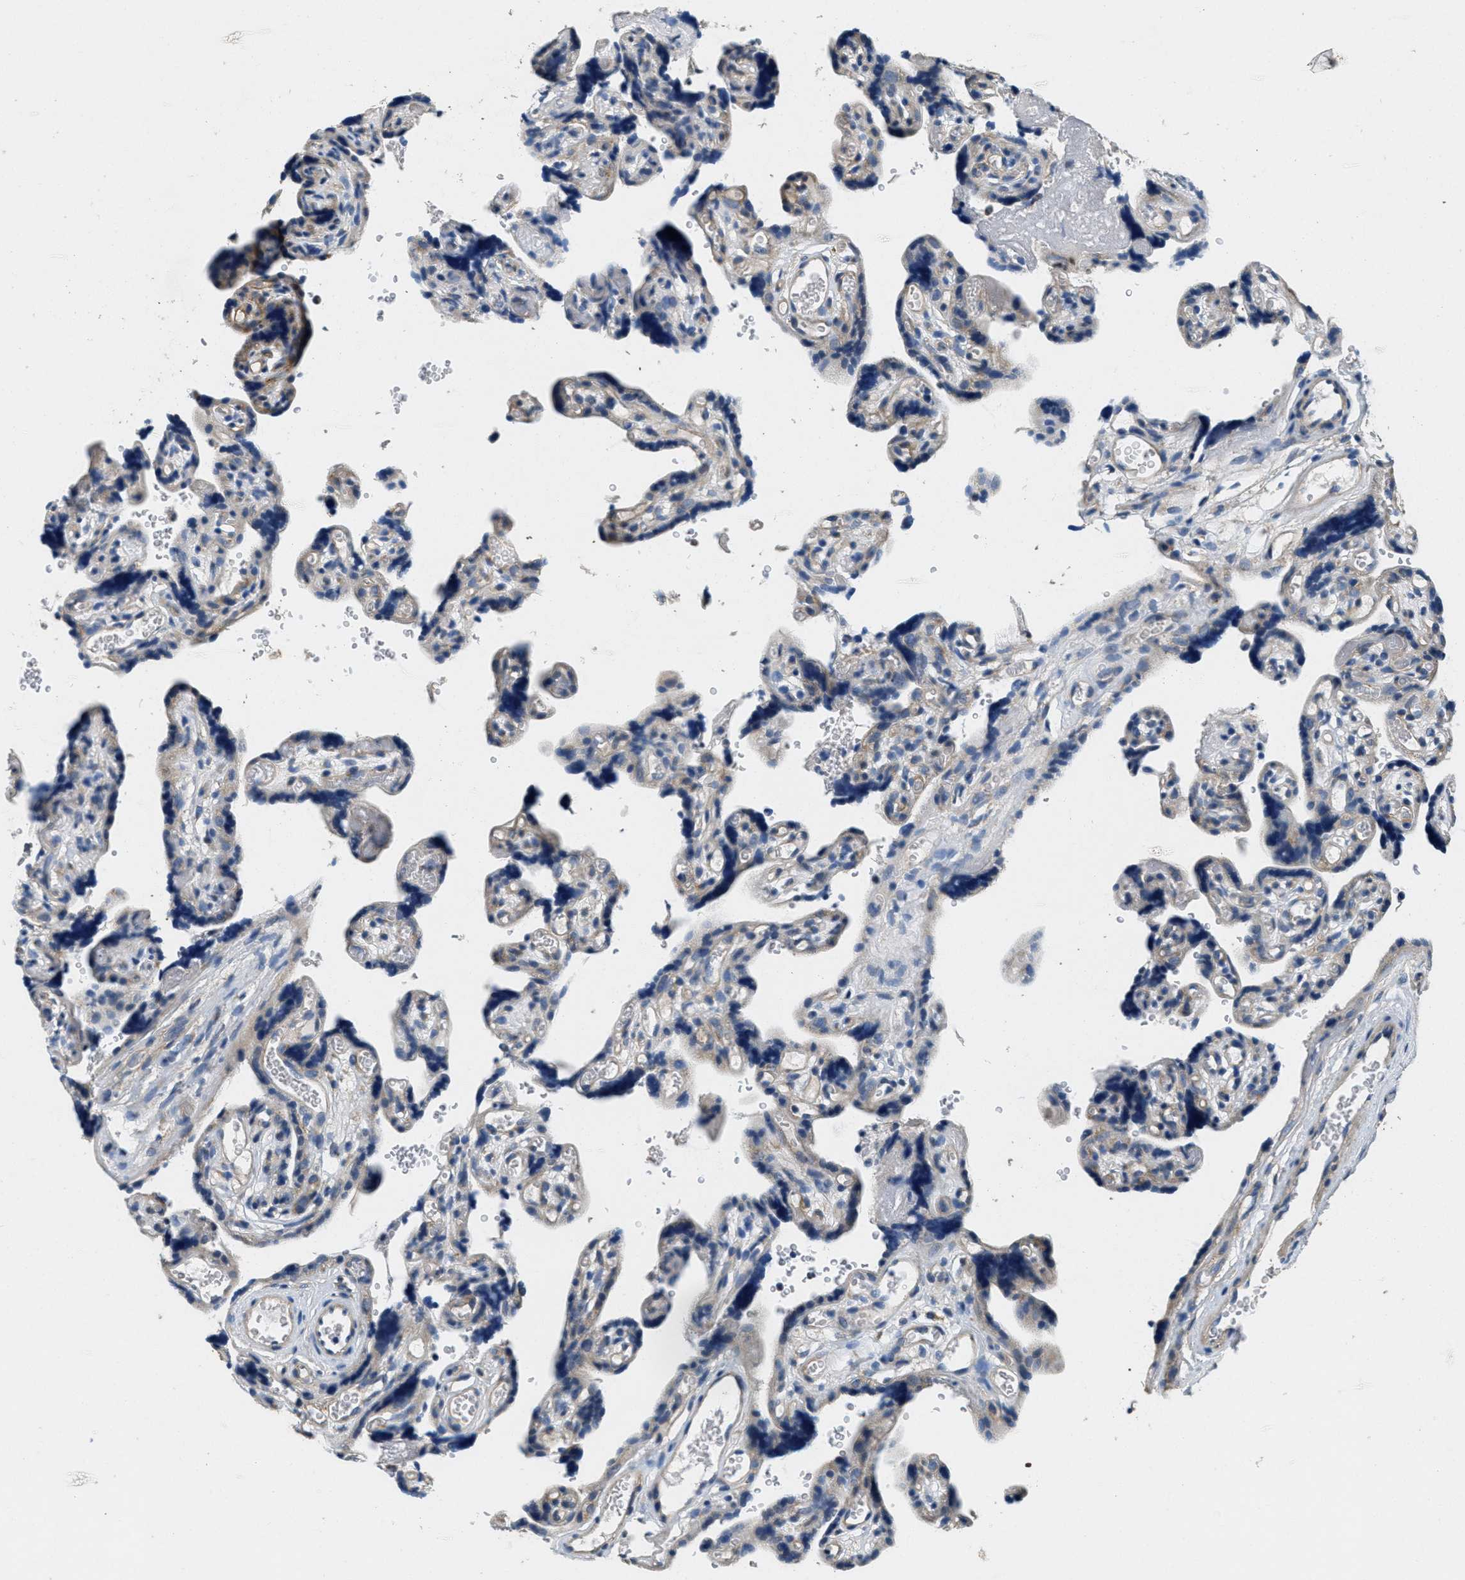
{"staining": {"intensity": "moderate", "quantity": ">75%", "location": "cytoplasmic/membranous"}, "tissue": "placenta", "cell_type": "Decidual cells", "image_type": "normal", "snomed": [{"axis": "morphology", "description": "Normal tissue, NOS"}, {"axis": "topography", "description": "Placenta"}], "caption": "Normal placenta was stained to show a protein in brown. There is medium levels of moderate cytoplasmic/membranous staining in about >75% of decidual cells. The staining was performed using DAB (3,3'-diaminobenzidine), with brown indicating positive protein expression. Nuclei are stained blue with hematoxylin.", "gene": "TOMM70", "patient": {"sex": "female", "age": 30}}